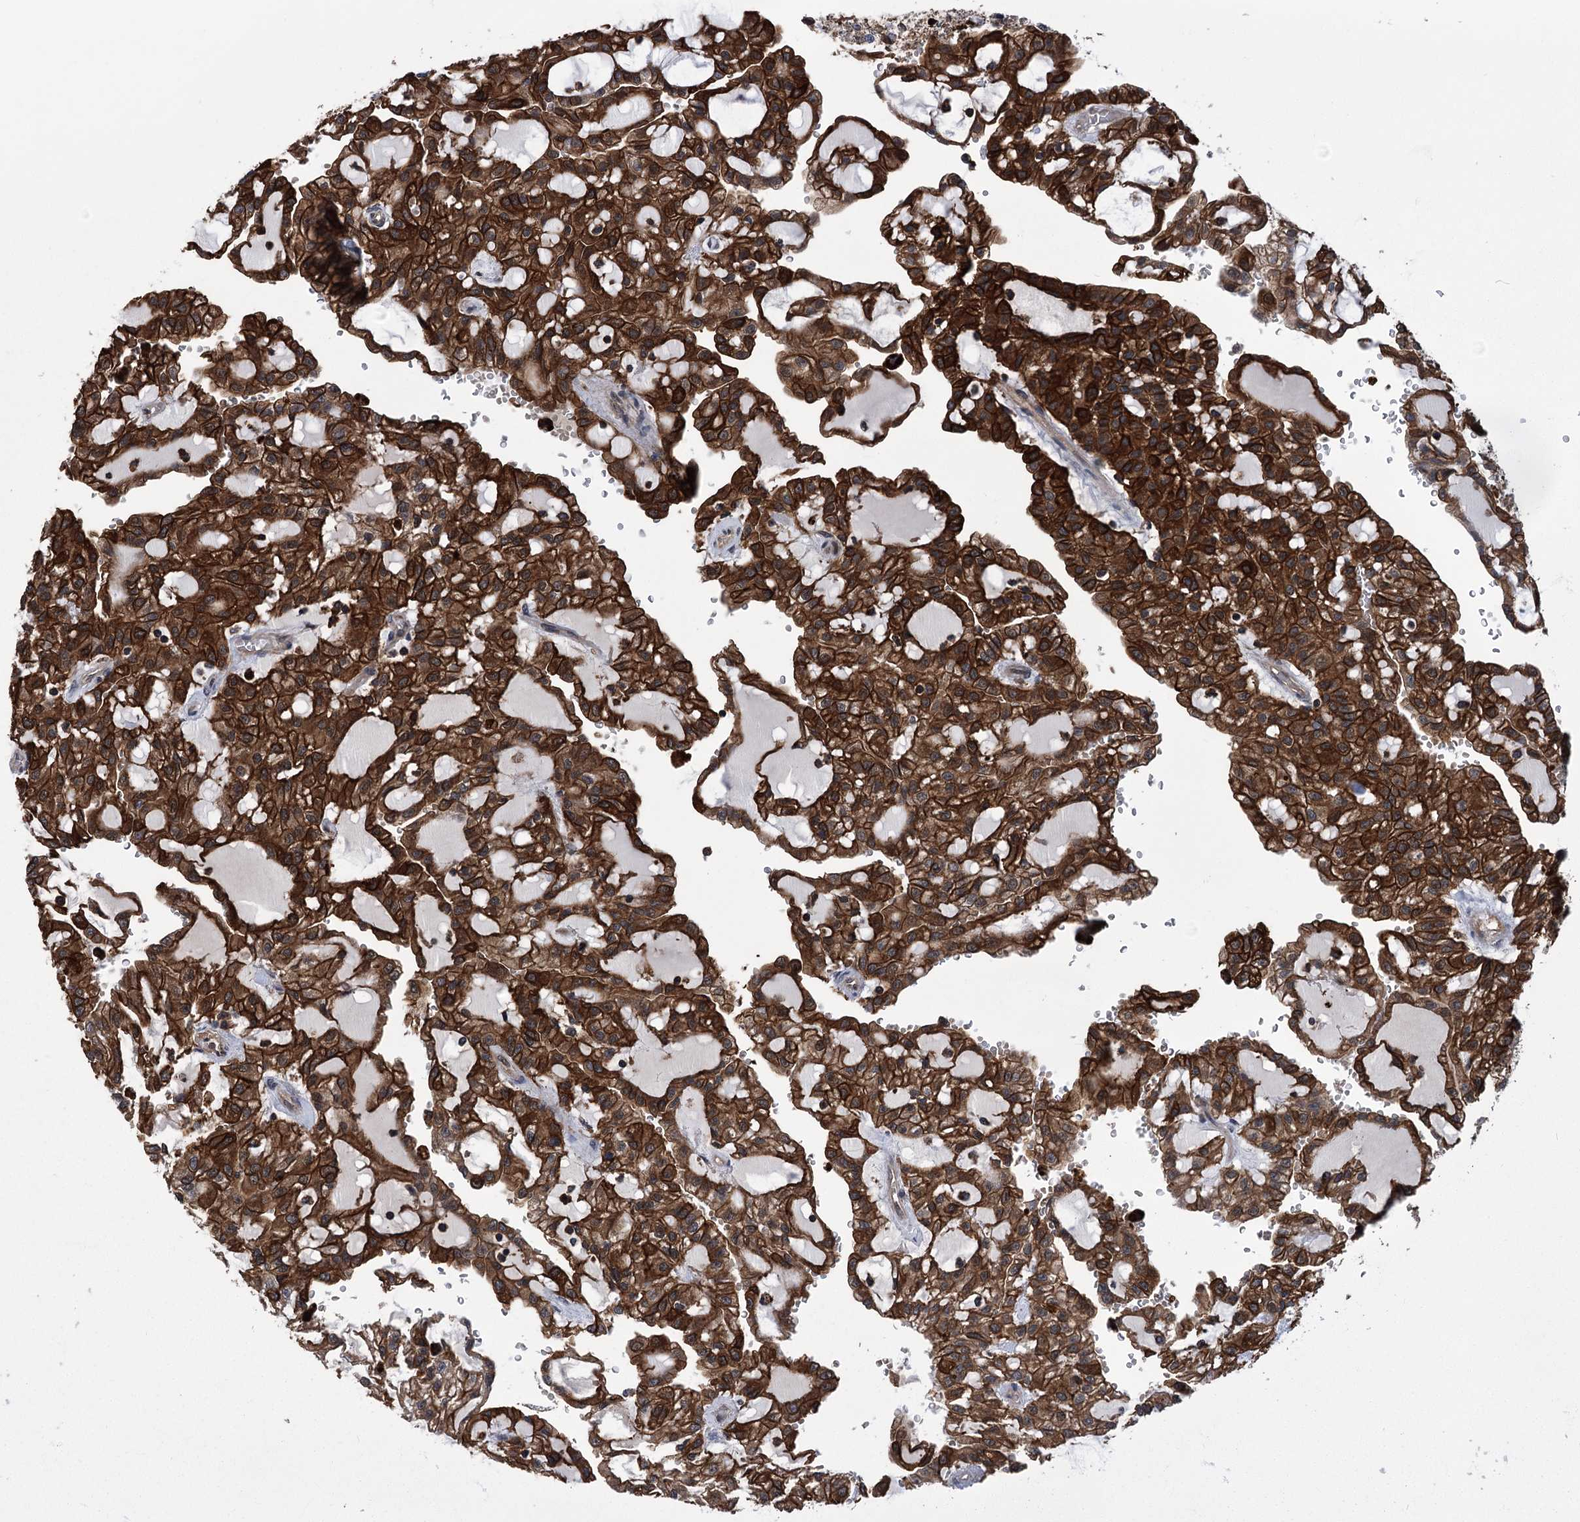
{"staining": {"intensity": "strong", "quantity": ">75%", "location": "cytoplasmic/membranous"}, "tissue": "renal cancer", "cell_type": "Tumor cells", "image_type": "cancer", "snomed": [{"axis": "morphology", "description": "Adenocarcinoma, NOS"}, {"axis": "topography", "description": "Kidney"}], "caption": "Immunohistochemistry (DAB) staining of human renal cancer shows strong cytoplasmic/membranous protein positivity in about >75% of tumor cells. The protein is stained brown, and the nuclei are stained in blue (DAB IHC with brightfield microscopy, high magnification).", "gene": "DPP3", "patient": {"sex": "male", "age": 63}}